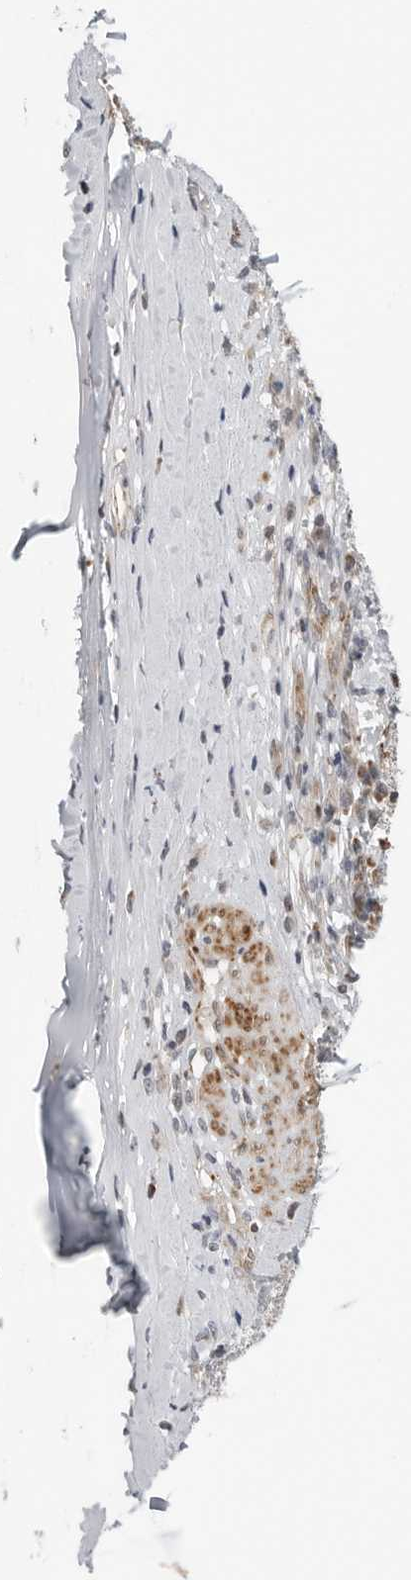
{"staining": {"intensity": "weak", "quantity": ">75%", "location": "cytoplasmic/membranous"}, "tissue": "adipose tissue", "cell_type": "Adipocytes", "image_type": "normal", "snomed": [{"axis": "morphology", "description": "Normal tissue, NOS"}, {"axis": "morphology", "description": "Basal cell carcinoma"}, {"axis": "topography", "description": "Cartilage tissue"}, {"axis": "topography", "description": "Nasopharynx"}, {"axis": "topography", "description": "Oral tissue"}], "caption": "Protein analysis of normal adipose tissue shows weak cytoplasmic/membranous staining in approximately >75% of adipocytes. (brown staining indicates protein expression, while blue staining denotes nuclei).", "gene": "PEX2", "patient": {"sex": "female", "age": 77}}